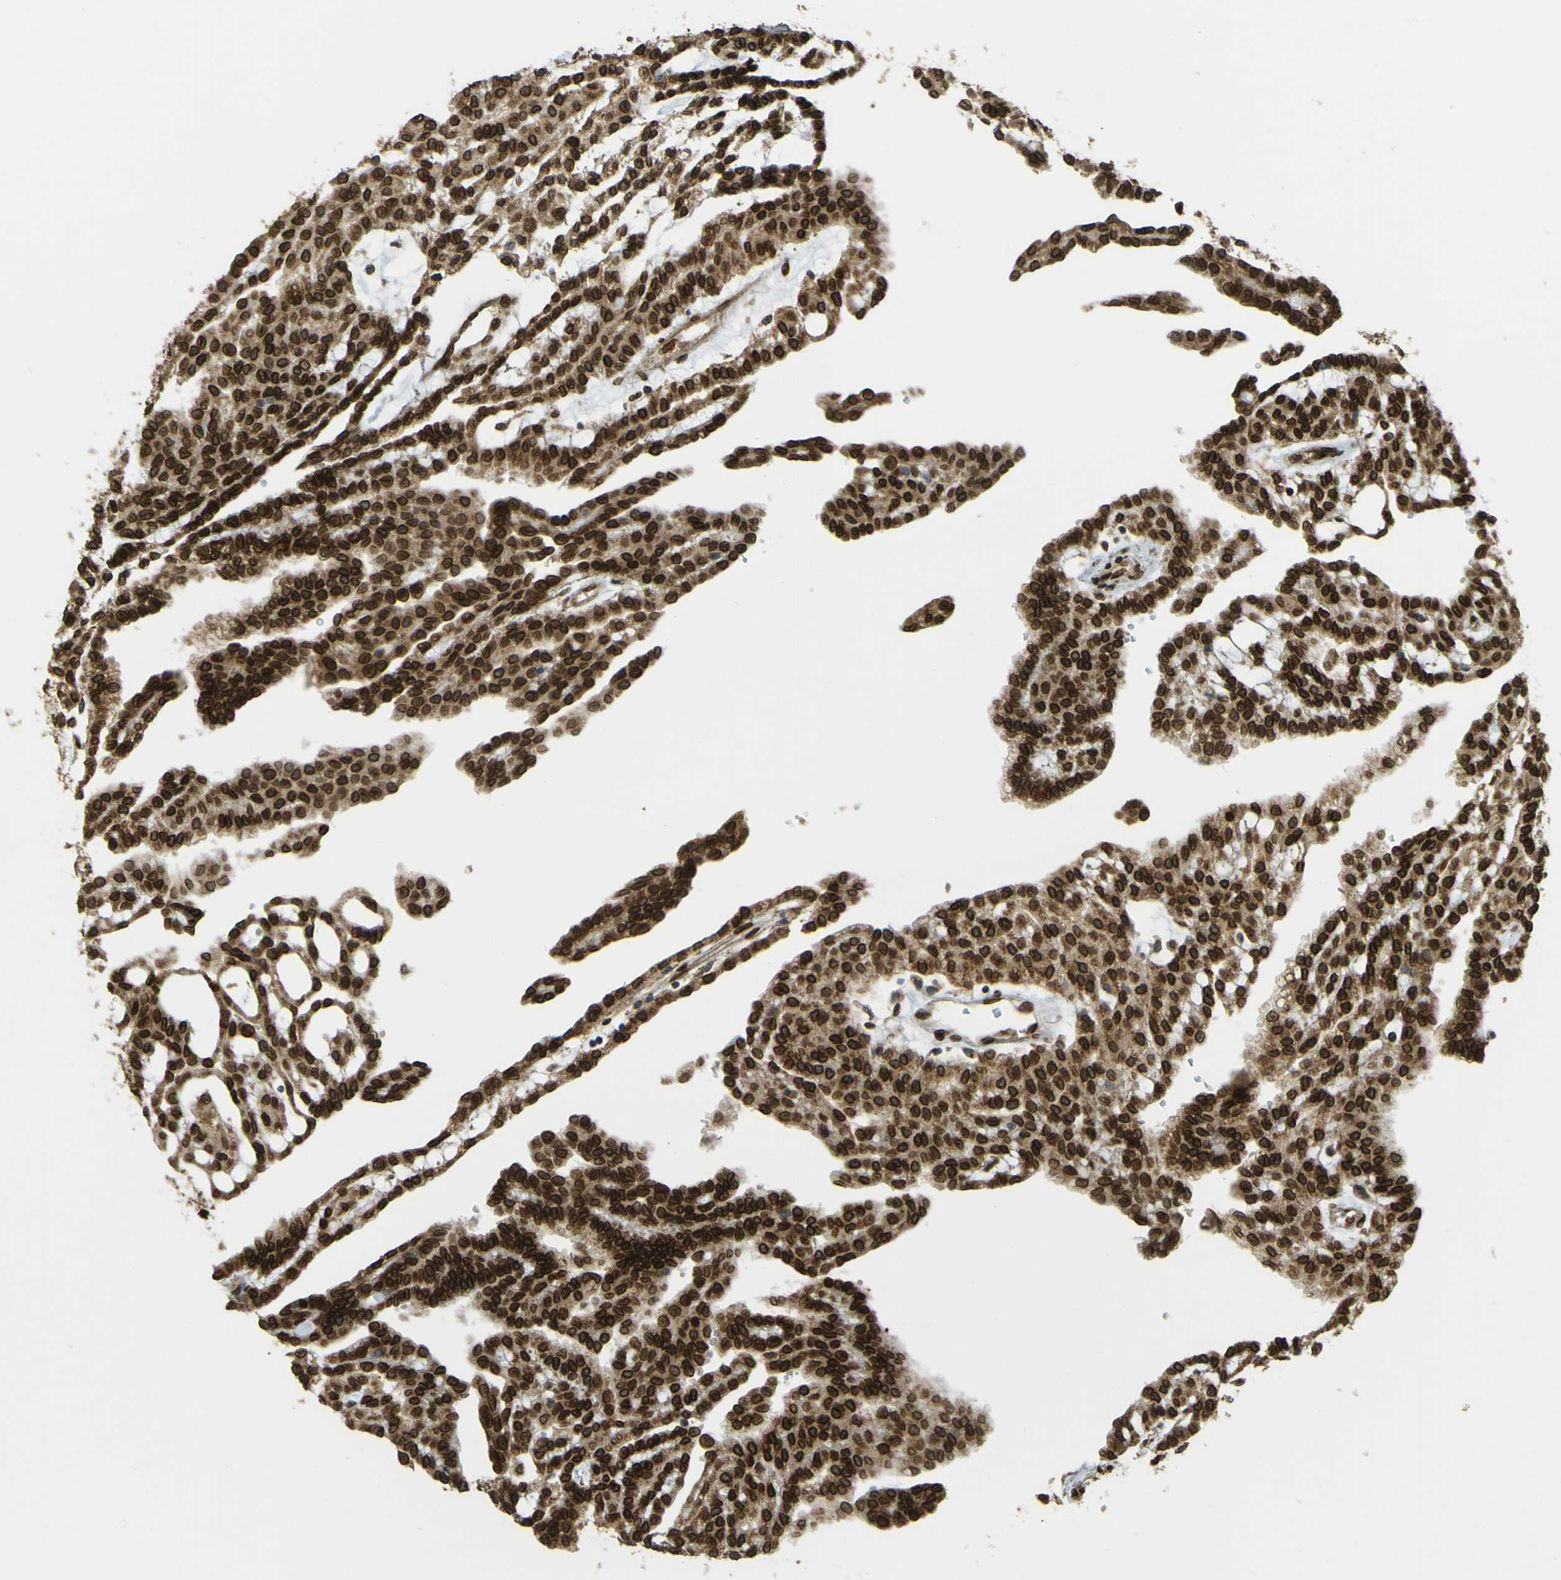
{"staining": {"intensity": "strong", "quantity": ">75%", "location": "cytoplasmic/membranous,nuclear"}, "tissue": "renal cancer", "cell_type": "Tumor cells", "image_type": "cancer", "snomed": [{"axis": "morphology", "description": "Adenocarcinoma, NOS"}, {"axis": "topography", "description": "Kidney"}], "caption": "Tumor cells exhibit strong cytoplasmic/membranous and nuclear staining in about >75% of cells in adenocarcinoma (renal). (DAB IHC, brown staining for protein, blue staining for nuclei).", "gene": "GALNT1", "patient": {"sex": "male", "age": 63}}